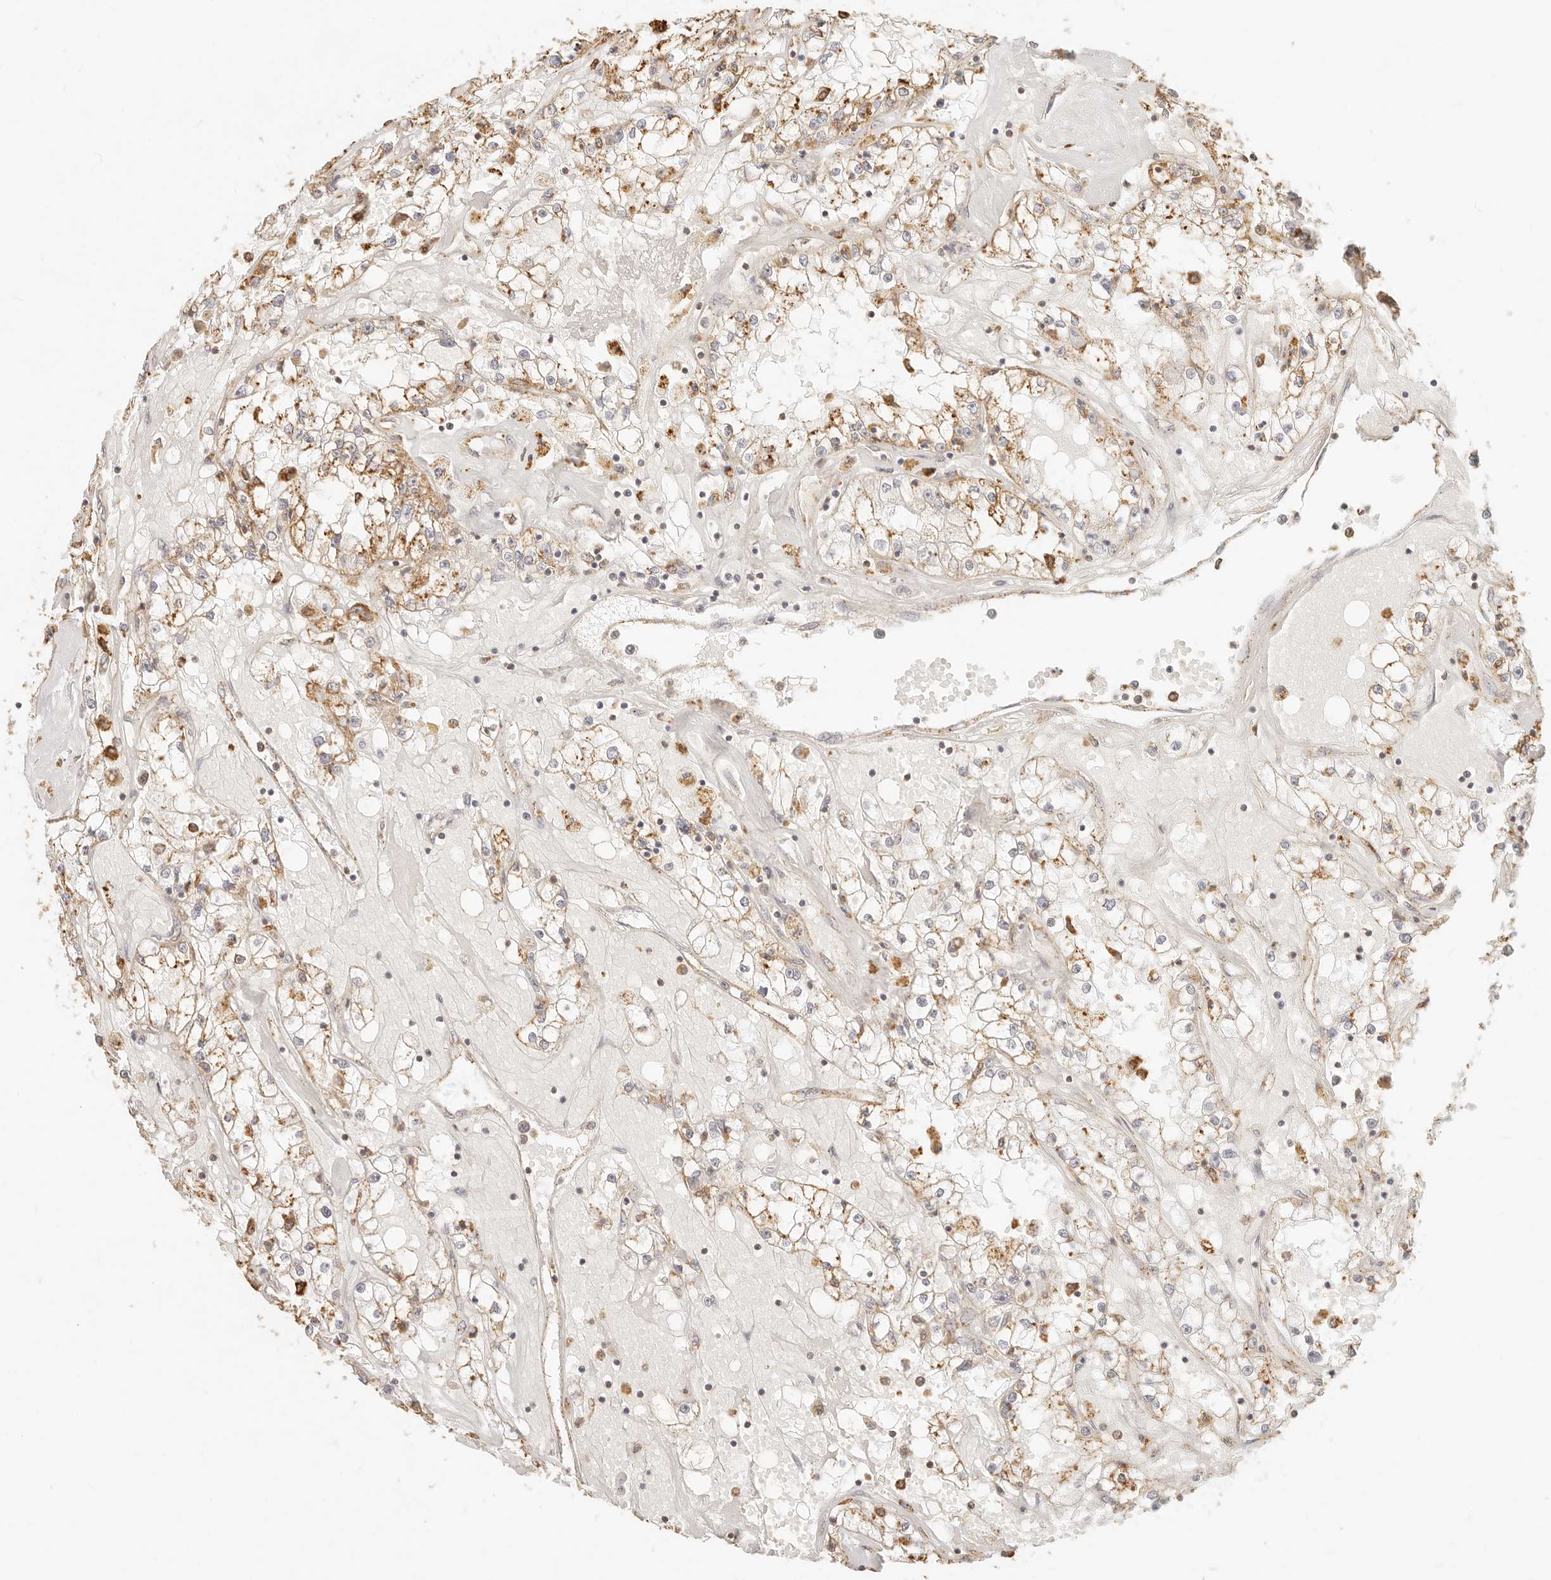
{"staining": {"intensity": "moderate", "quantity": ">75%", "location": "cytoplasmic/membranous"}, "tissue": "renal cancer", "cell_type": "Tumor cells", "image_type": "cancer", "snomed": [{"axis": "morphology", "description": "Adenocarcinoma, NOS"}, {"axis": "topography", "description": "Kidney"}], "caption": "IHC photomicrograph of neoplastic tissue: human renal adenocarcinoma stained using immunohistochemistry reveals medium levels of moderate protein expression localized specifically in the cytoplasmic/membranous of tumor cells, appearing as a cytoplasmic/membranous brown color.", "gene": "CNMD", "patient": {"sex": "male", "age": 56}}